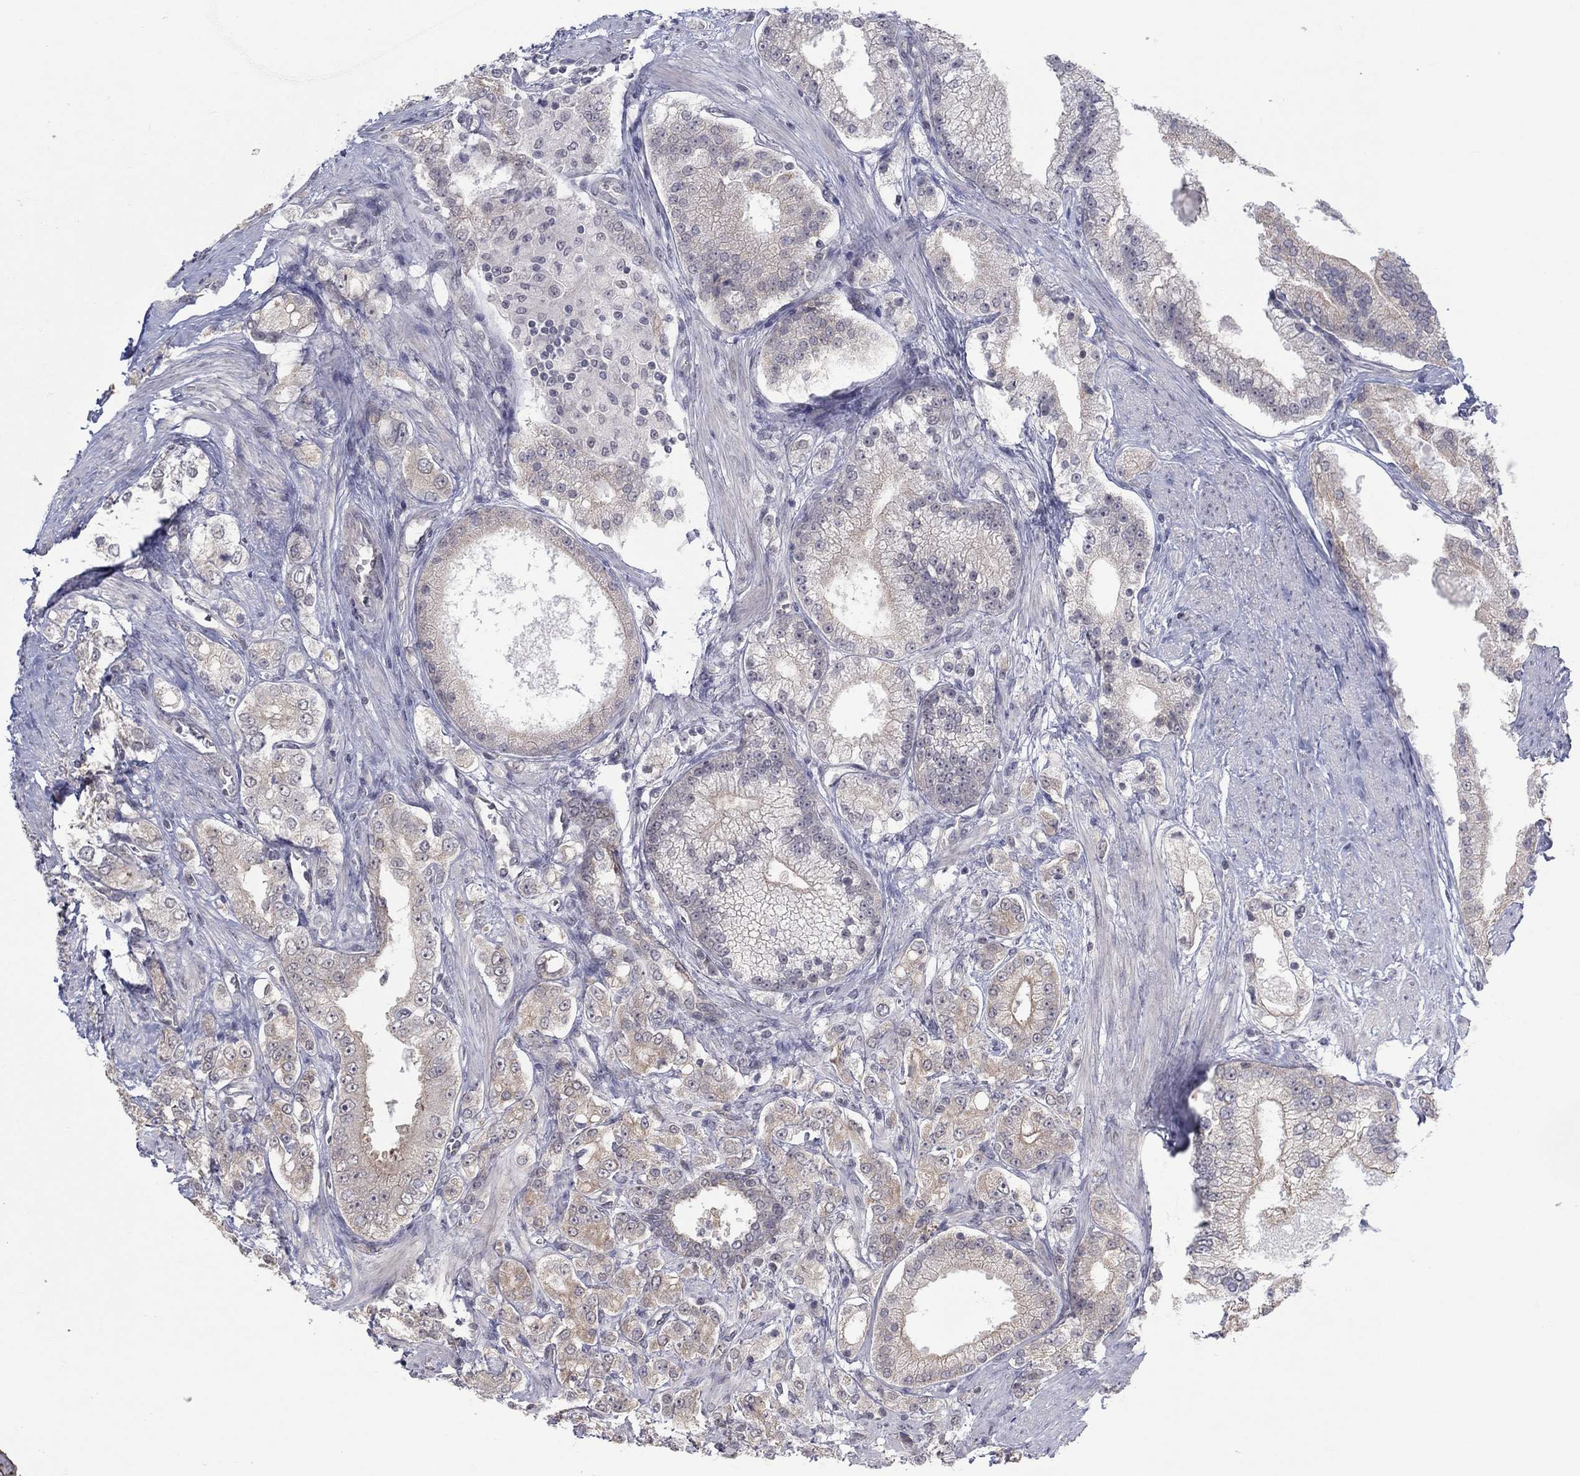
{"staining": {"intensity": "weak", "quantity": "25%-75%", "location": "cytoplasmic/membranous"}, "tissue": "prostate cancer", "cell_type": "Tumor cells", "image_type": "cancer", "snomed": [{"axis": "morphology", "description": "Adenocarcinoma, NOS"}, {"axis": "topography", "description": "Prostate and seminal vesicle, NOS"}, {"axis": "topography", "description": "Prostate"}], "caption": "High-power microscopy captured an IHC micrograph of prostate cancer, revealing weak cytoplasmic/membranous expression in approximately 25%-75% of tumor cells.", "gene": "SLC22A2", "patient": {"sex": "male", "age": 67}}